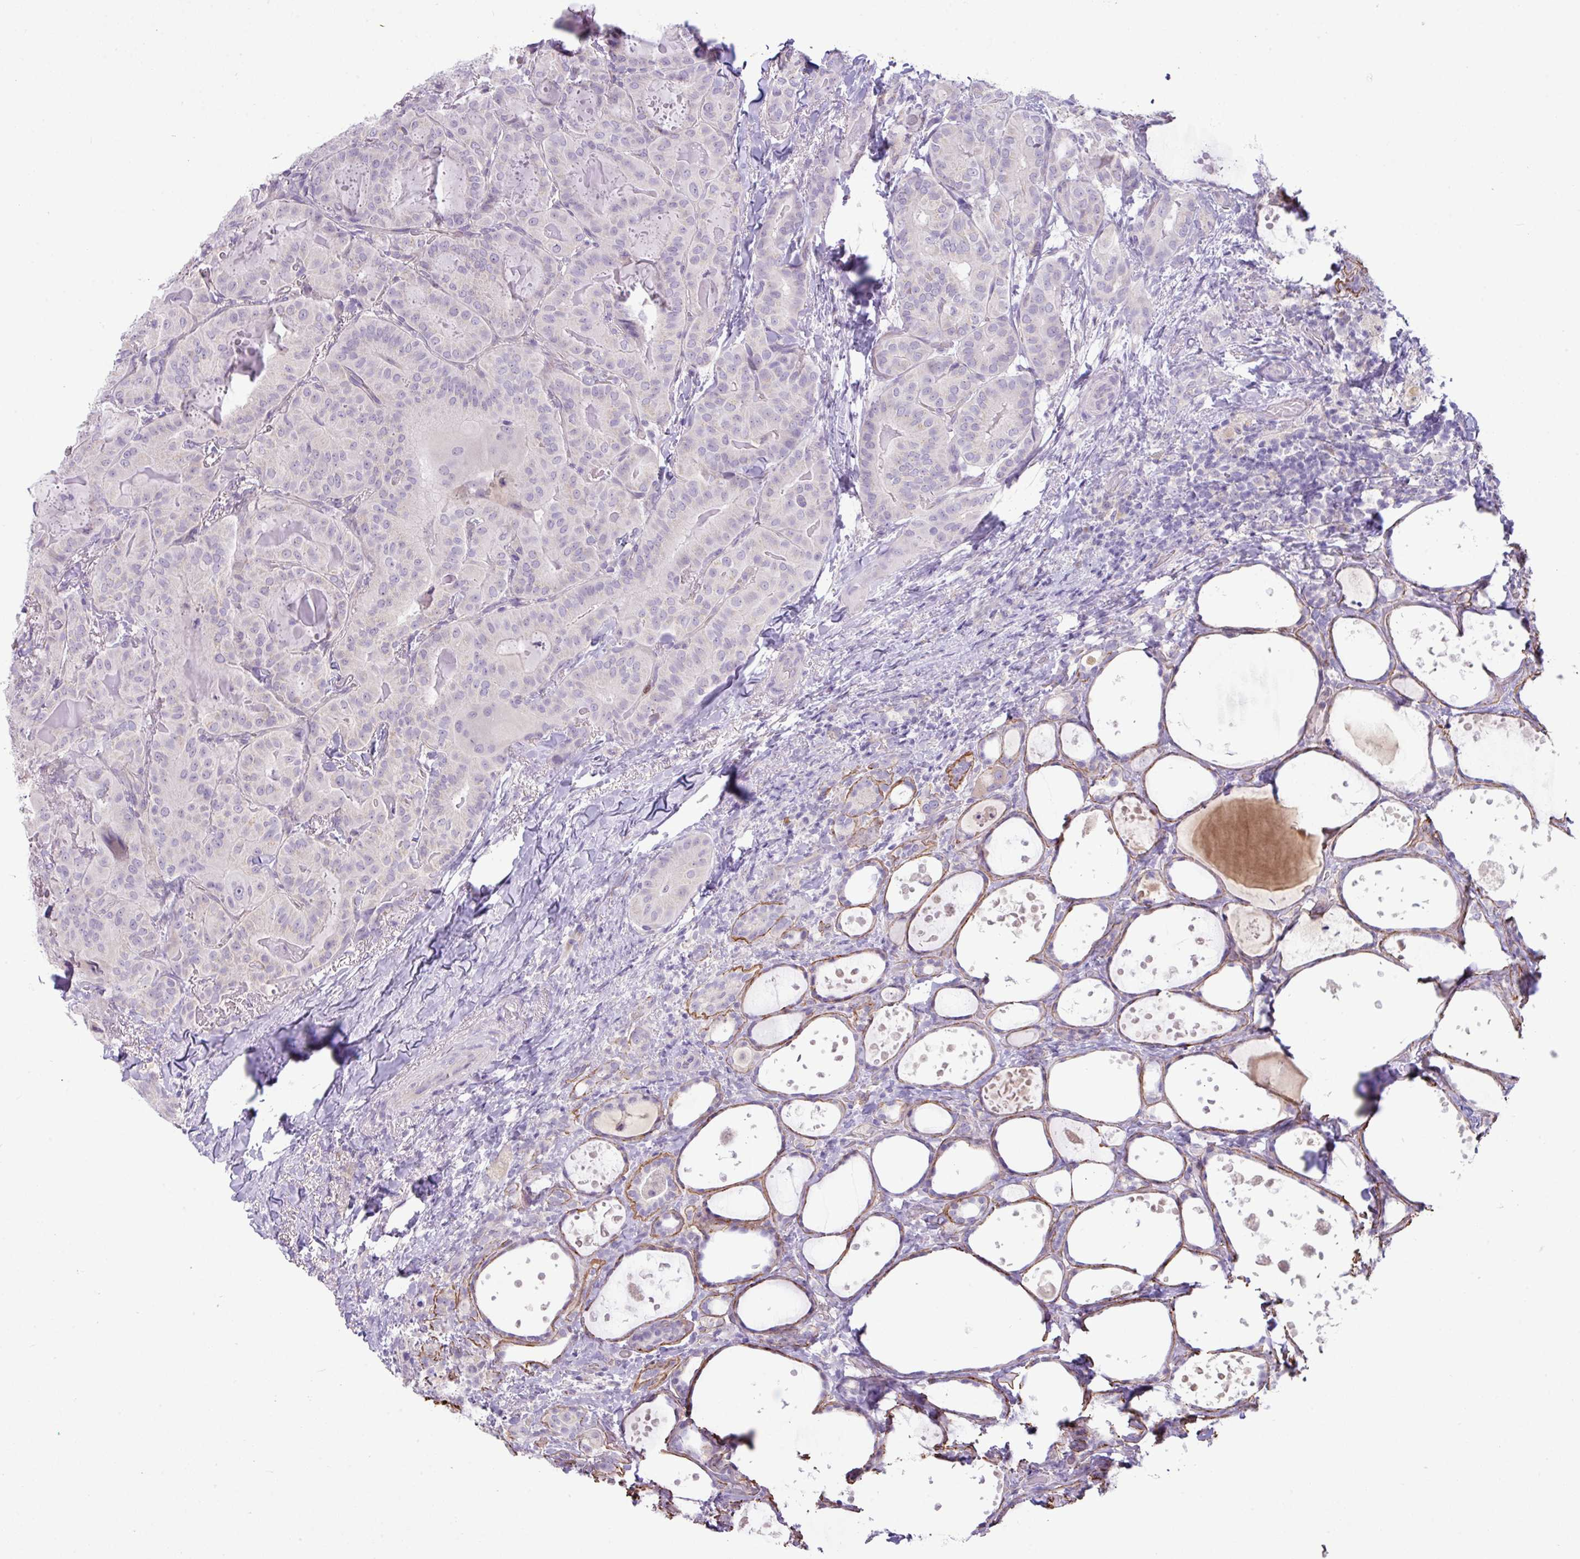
{"staining": {"intensity": "negative", "quantity": "none", "location": "none"}, "tissue": "thyroid cancer", "cell_type": "Tumor cells", "image_type": "cancer", "snomed": [{"axis": "morphology", "description": "Papillary adenocarcinoma, NOS"}, {"axis": "topography", "description": "Thyroid gland"}], "caption": "This is a image of immunohistochemistry (IHC) staining of thyroid papillary adenocarcinoma, which shows no expression in tumor cells. The staining was performed using DAB to visualize the protein expression in brown, while the nuclei were stained in blue with hematoxylin (Magnification: 20x).", "gene": "ZNF524", "patient": {"sex": "female", "age": 68}}